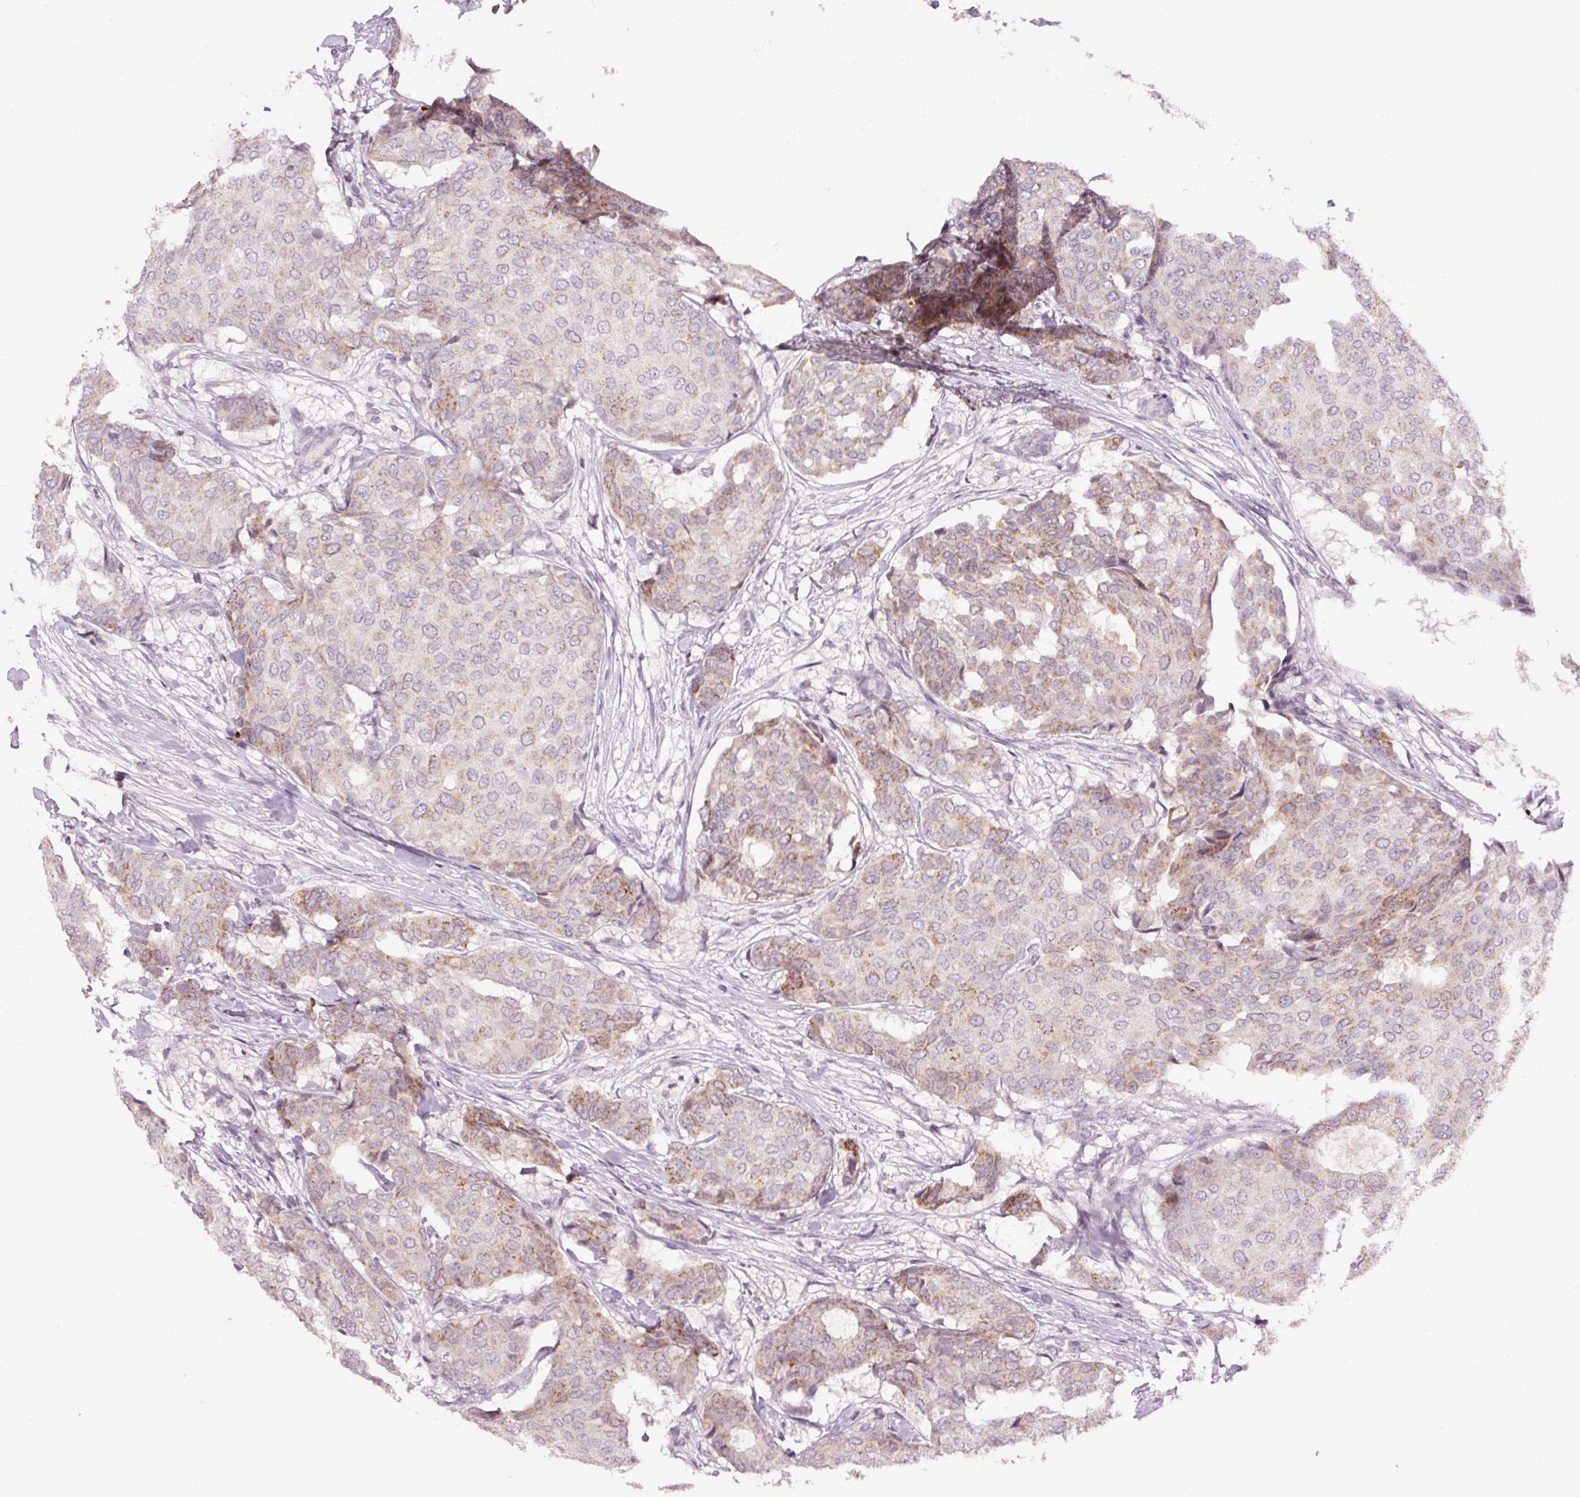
{"staining": {"intensity": "weak", "quantity": "25%-75%", "location": "cytoplasmic/membranous"}, "tissue": "breast cancer", "cell_type": "Tumor cells", "image_type": "cancer", "snomed": [{"axis": "morphology", "description": "Duct carcinoma"}, {"axis": "topography", "description": "Breast"}], "caption": "Breast cancer stained with DAB immunohistochemistry (IHC) exhibits low levels of weak cytoplasmic/membranous staining in approximately 25%-75% of tumor cells. Ihc stains the protein in brown and the nuclei are stained blue.", "gene": "ABHD11", "patient": {"sex": "female", "age": 75}}